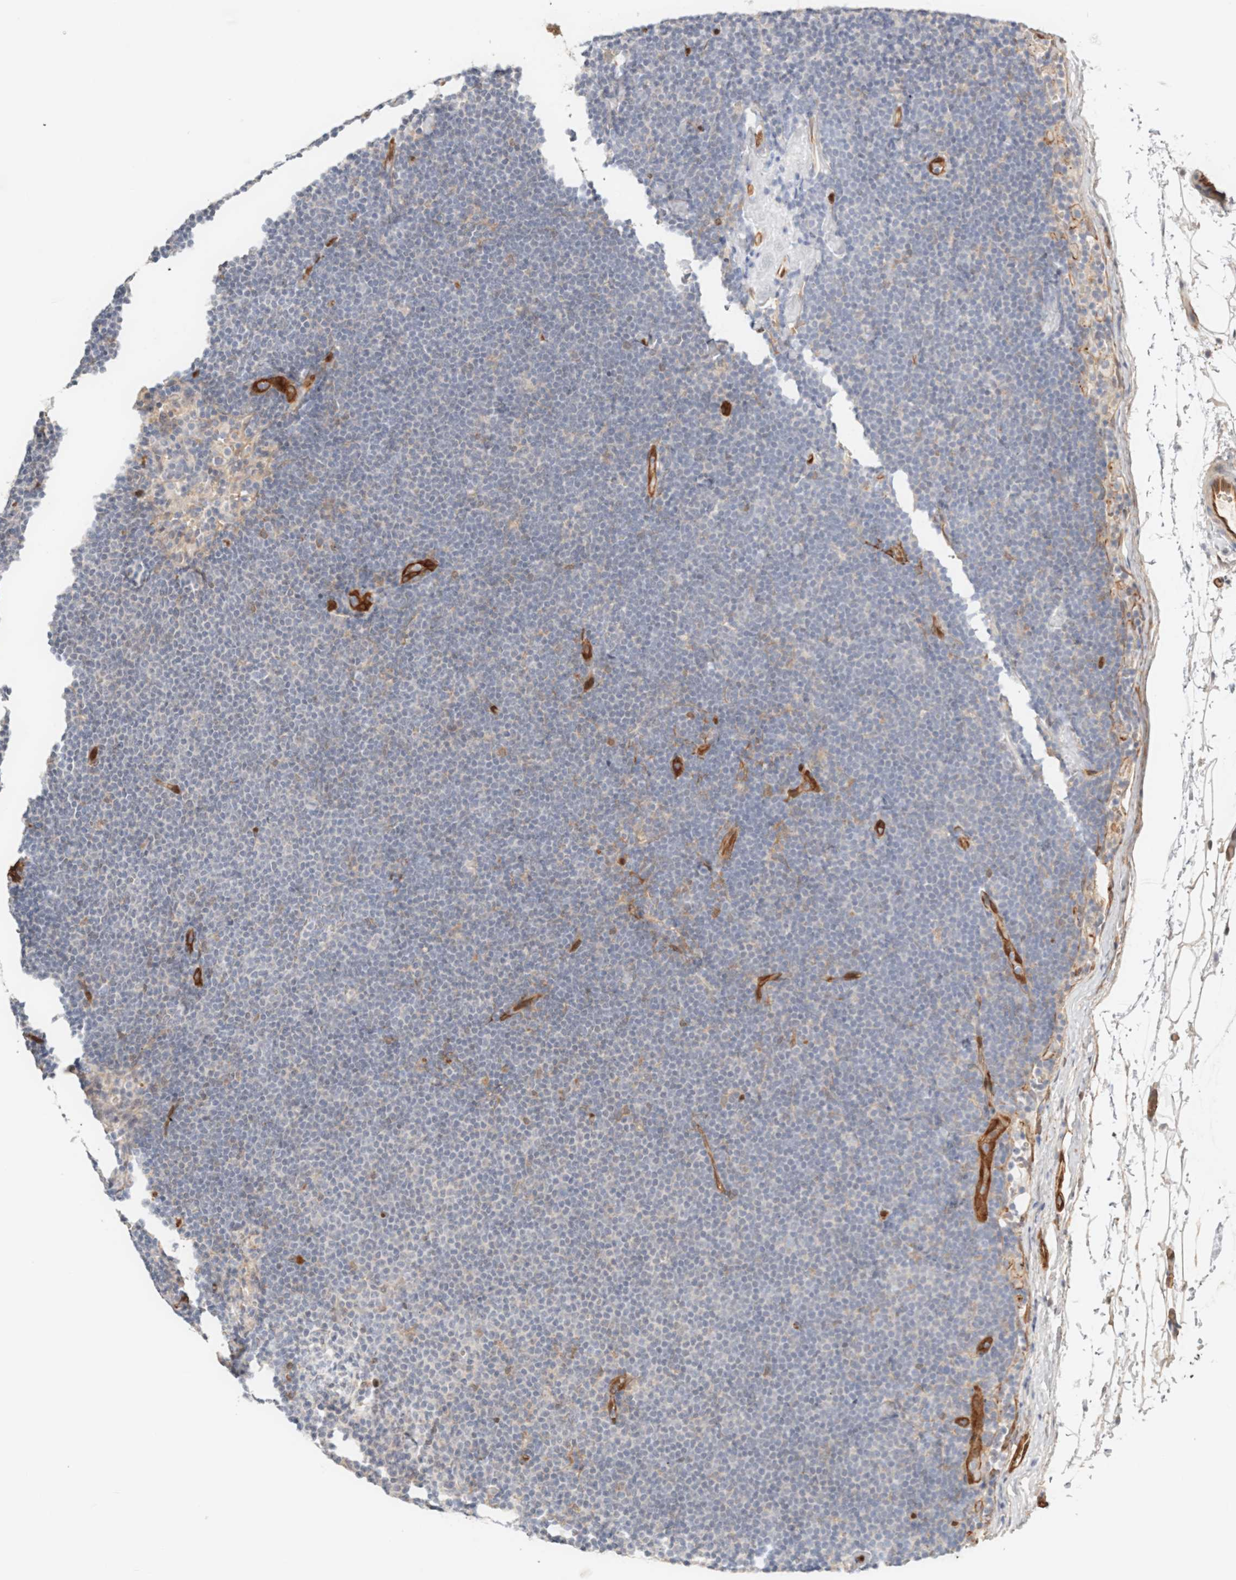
{"staining": {"intensity": "negative", "quantity": "none", "location": "none"}, "tissue": "lymphoma", "cell_type": "Tumor cells", "image_type": "cancer", "snomed": [{"axis": "morphology", "description": "Malignant lymphoma, non-Hodgkin's type, Low grade"}, {"axis": "topography", "description": "Lymph node"}], "caption": "Protein analysis of lymphoma exhibits no significant positivity in tumor cells. (Immunohistochemistry, brightfield microscopy, high magnification).", "gene": "LMCD1", "patient": {"sex": "female", "age": 53}}